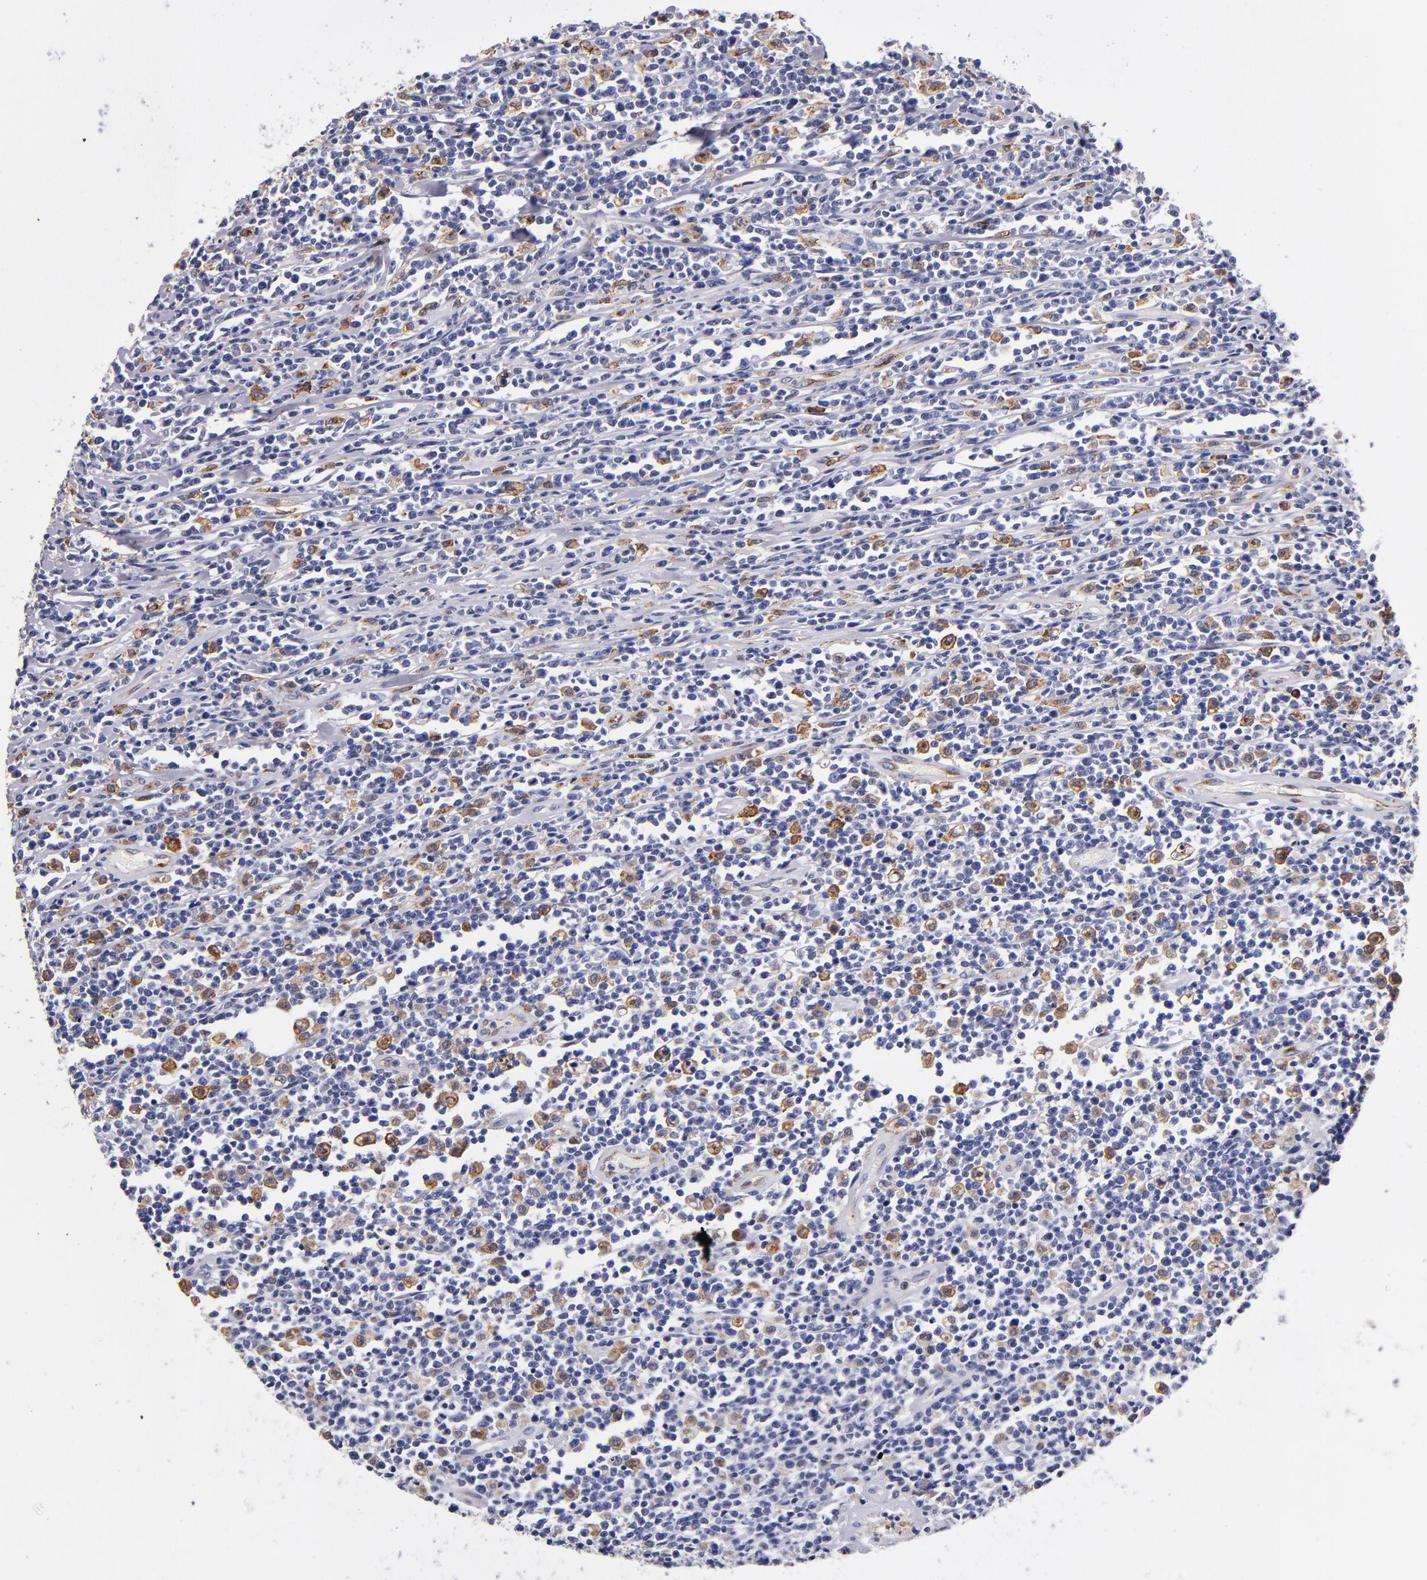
{"staining": {"intensity": "negative", "quantity": "none", "location": "none"}, "tissue": "lymphoma", "cell_type": "Tumor cells", "image_type": "cancer", "snomed": [{"axis": "morphology", "description": "Malignant lymphoma, non-Hodgkin's type, High grade"}, {"axis": "topography", "description": "Colon"}], "caption": "High power microscopy histopathology image of an immunohistochemistry micrograph of high-grade malignant lymphoma, non-Hodgkin's type, revealing no significant expression in tumor cells.", "gene": "SELP", "patient": {"sex": "male", "age": 82}}